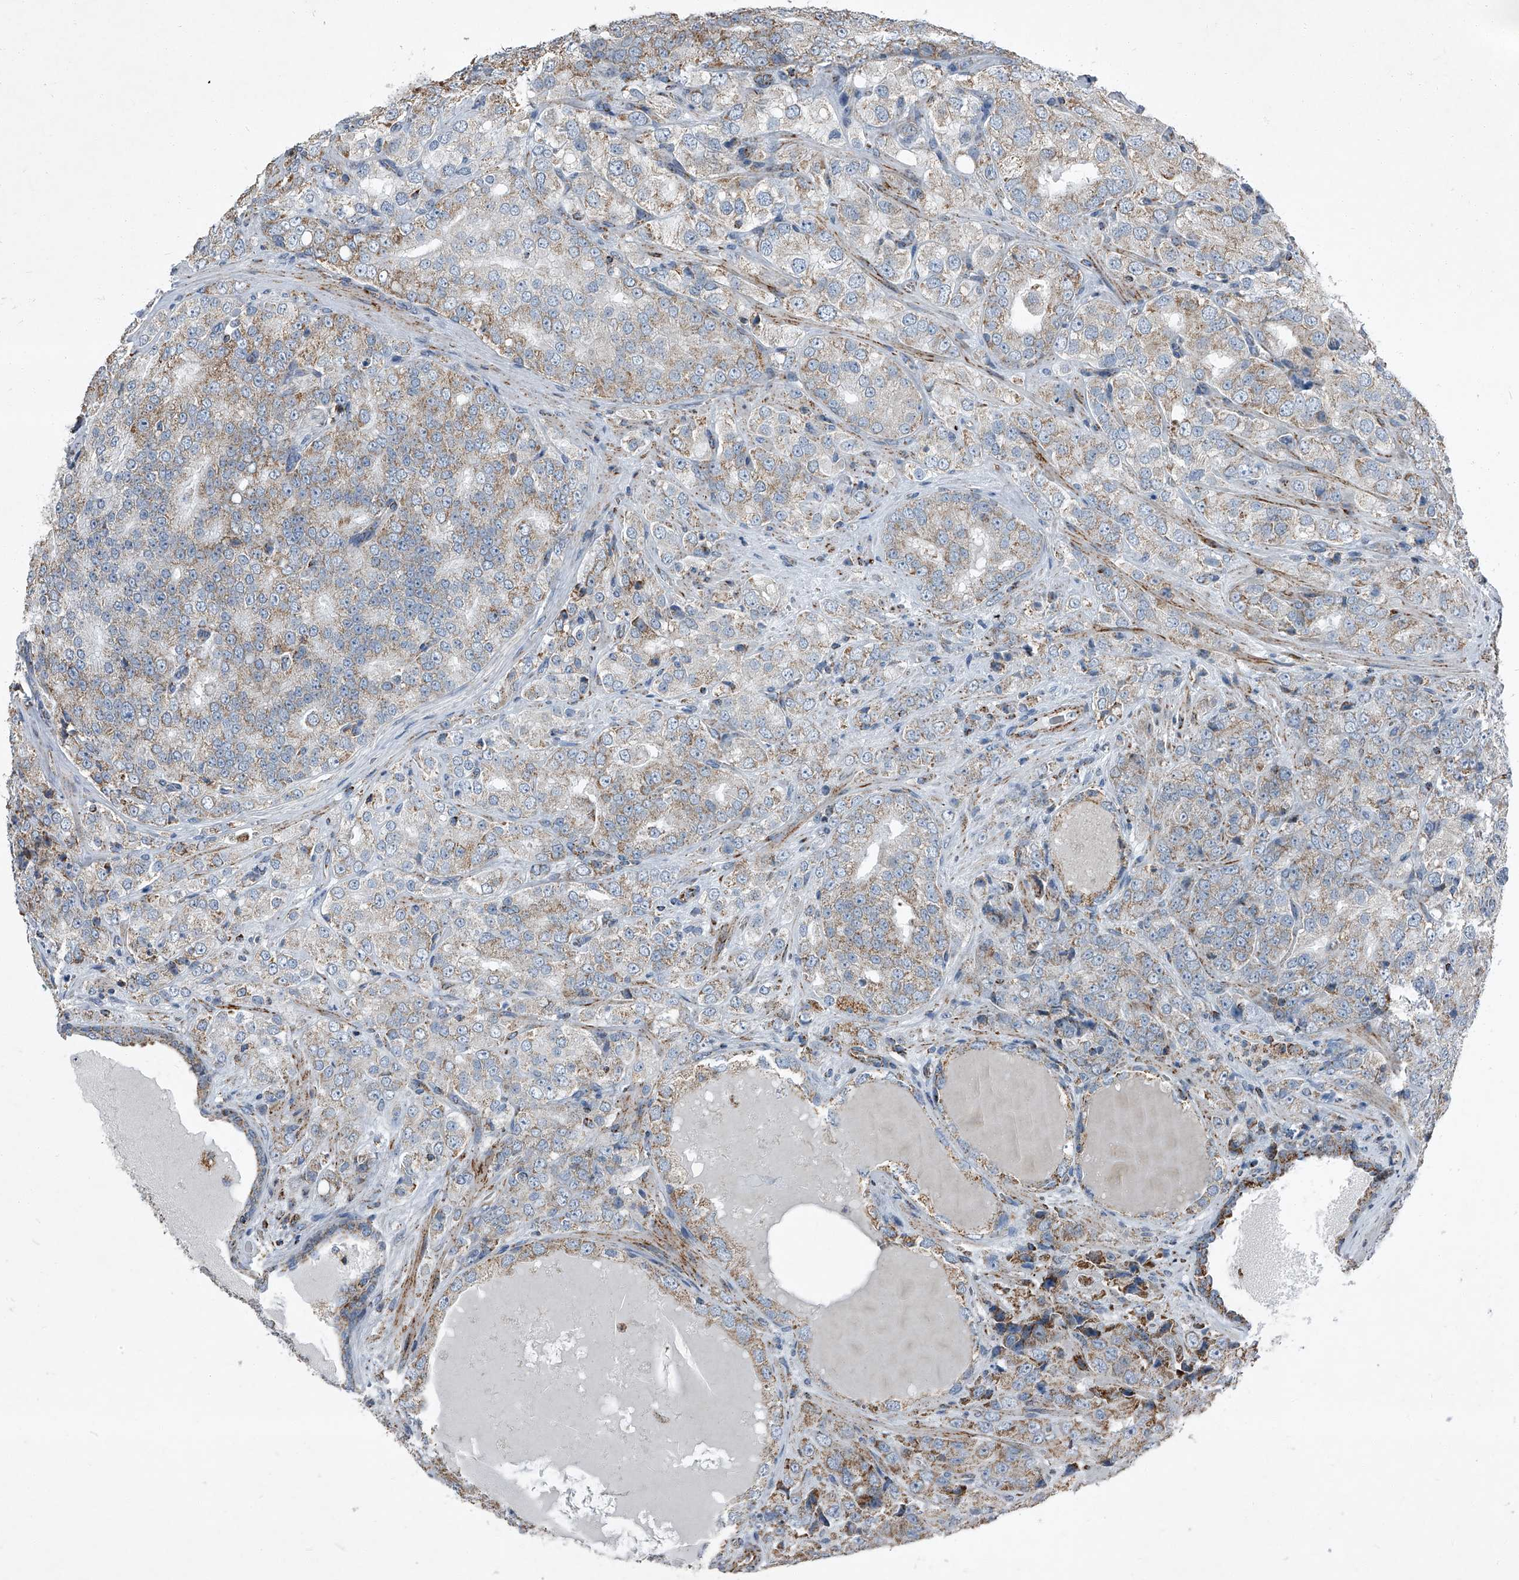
{"staining": {"intensity": "moderate", "quantity": "25%-75%", "location": "cytoplasmic/membranous"}, "tissue": "prostate cancer", "cell_type": "Tumor cells", "image_type": "cancer", "snomed": [{"axis": "morphology", "description": "Adenocarcinoma, High grade"}, {"axis": "topography", "description": "Prostate"}], "caption": "About 25%-75% of tumor cells in prostate high-grade adenocarcinoma reveal moderate cytoplasmic/membranous protein positivity as visualized by brown immunohistochemical staining.", "gene": "CHRNA7", "patient": {"sex": "male", "age": 58}}